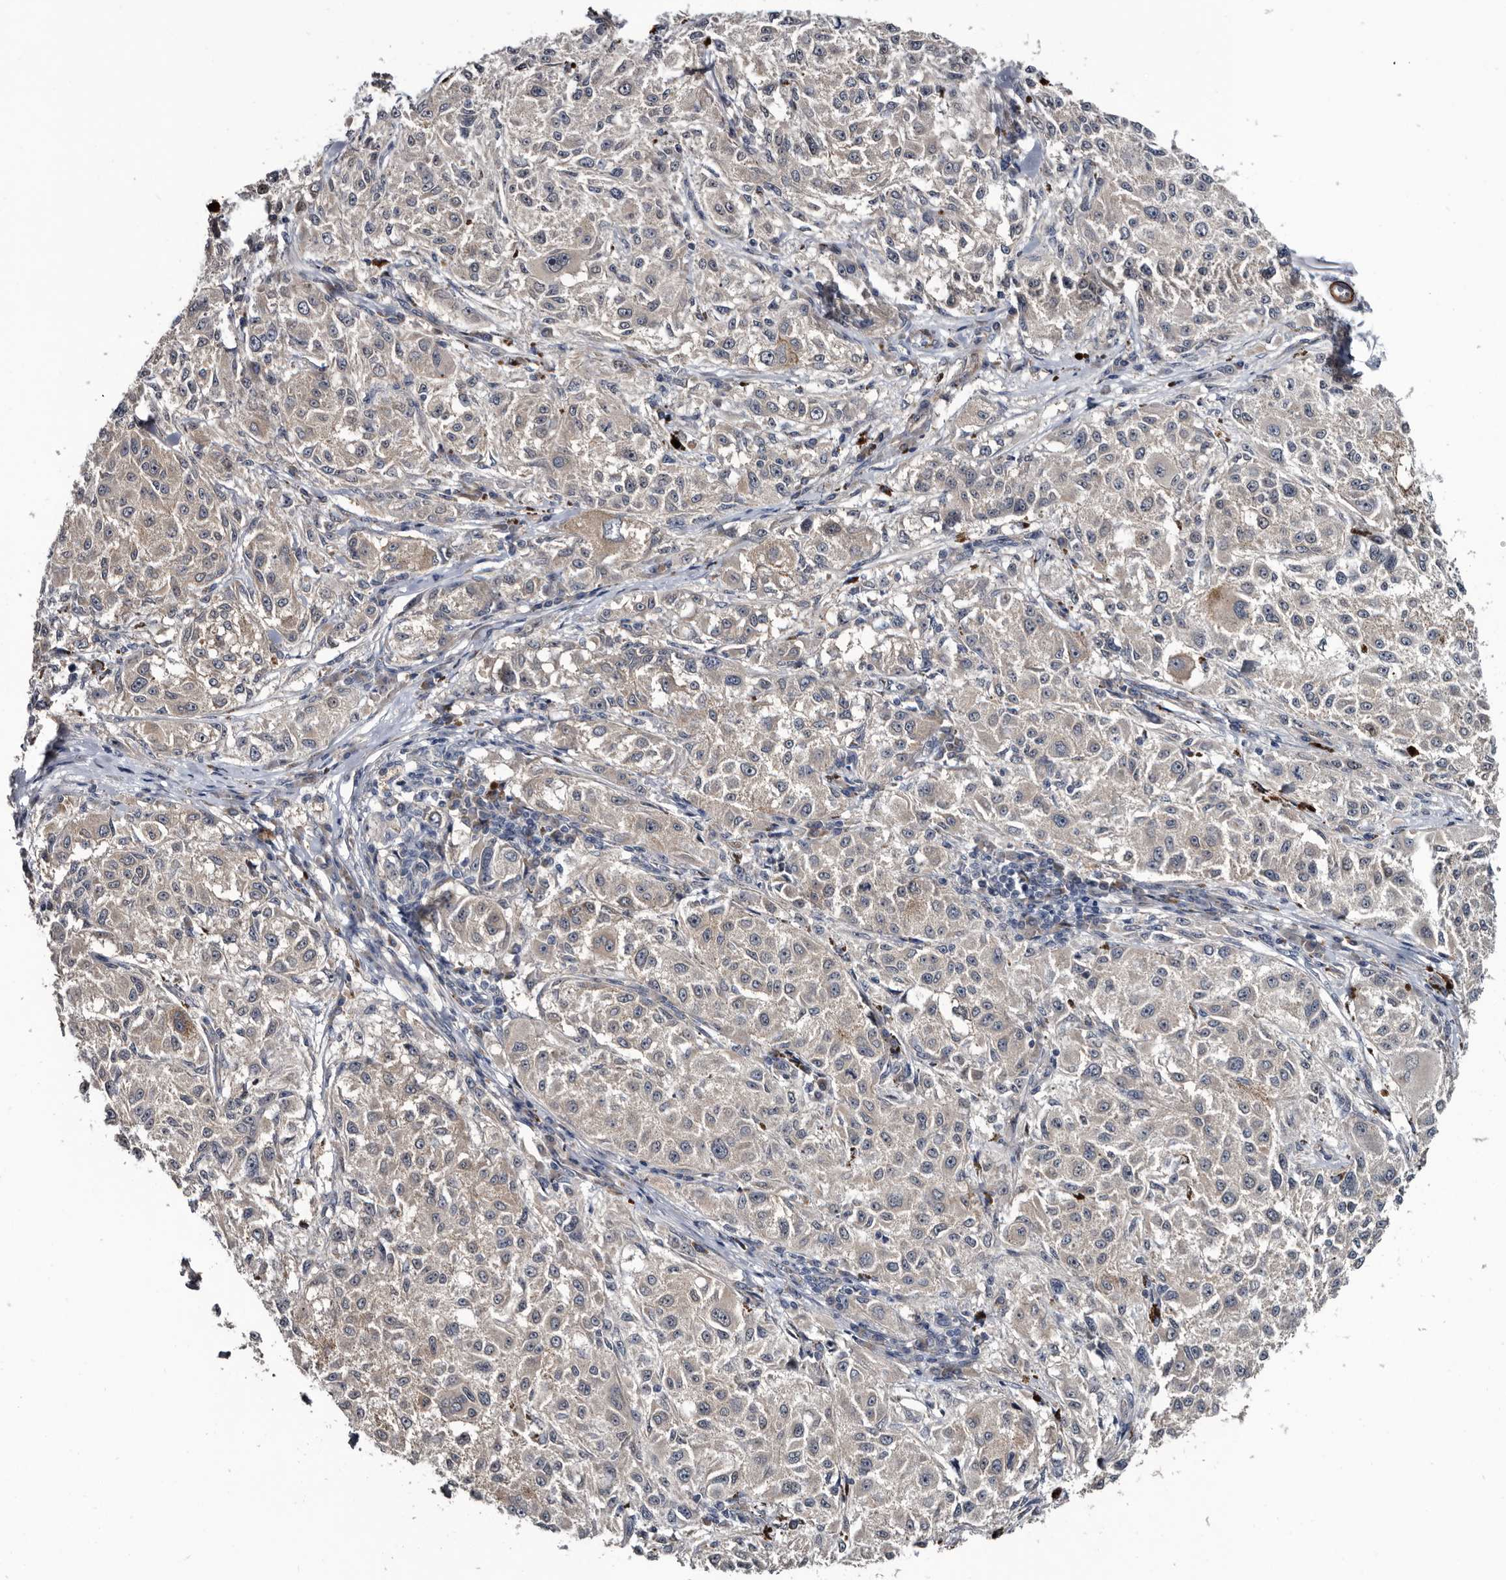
{"staining": {"intensity": "negative", "quantity": "none", "location": "none"}, "tissue": "melanoma", "cell_type": "Tumor cells", "image_type": "cancer", "snomed": [{"axis": "morphology", "description": "Necrosis, NOS"}, {"axis": "morphology", "description": "Malignant melanoma, NOS"}, {"axis": "topography", "description": "Skin"}], "caption": "Photomicrograph shows no significant protein staining in tumor cells of melanoma.", "gene": "IARS1", "patient": {"sex": "female", "age": 87}}